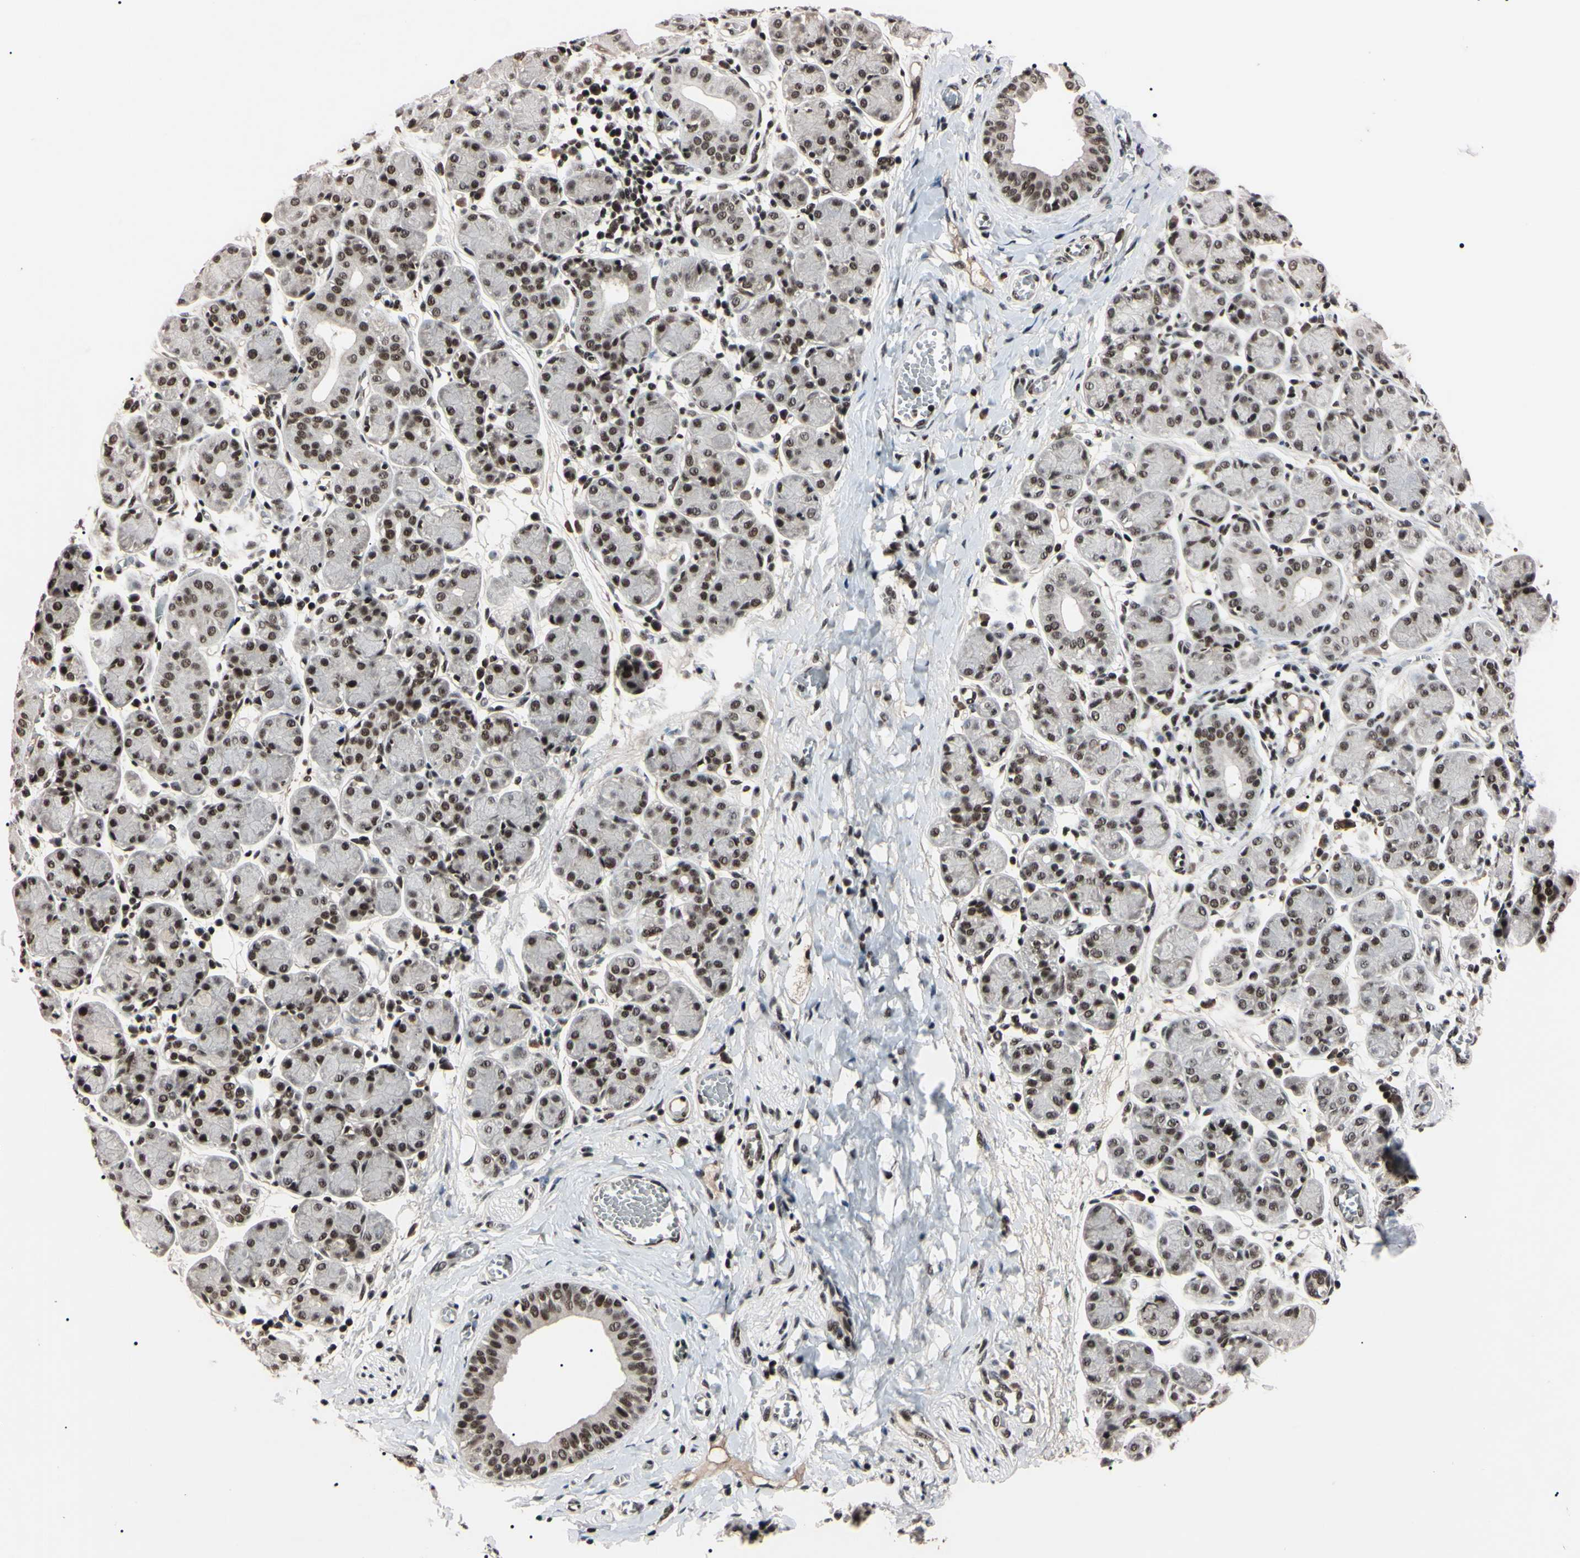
{"staining": {"intensity": "moderate", "quantity": "25%-75%", "location": "cytoplasmic/membranous,nuclear"}, "tissue": "salivary gland", "cell_type": "Glandular cells", "image_type": "normal", "snomed": [{"axis": "morphology", "description": "Normal tissue, NOS"}, {"axis": "morphology", "description": "Inflammation, NOS"}, {"axis": "topography", "description": "Lymph node"}, {"axis": "topography", "description": "Salivary gland"}], "caption": "An IHC histopathology image of unremarkable tissue is shown. Protein staining in brown shows moderate cytoplasmic/membranous,nuclear positivity in salivary gland within glandular cells.", "gene": "YY1", "patient": {"sex": "male", "age": 3}}